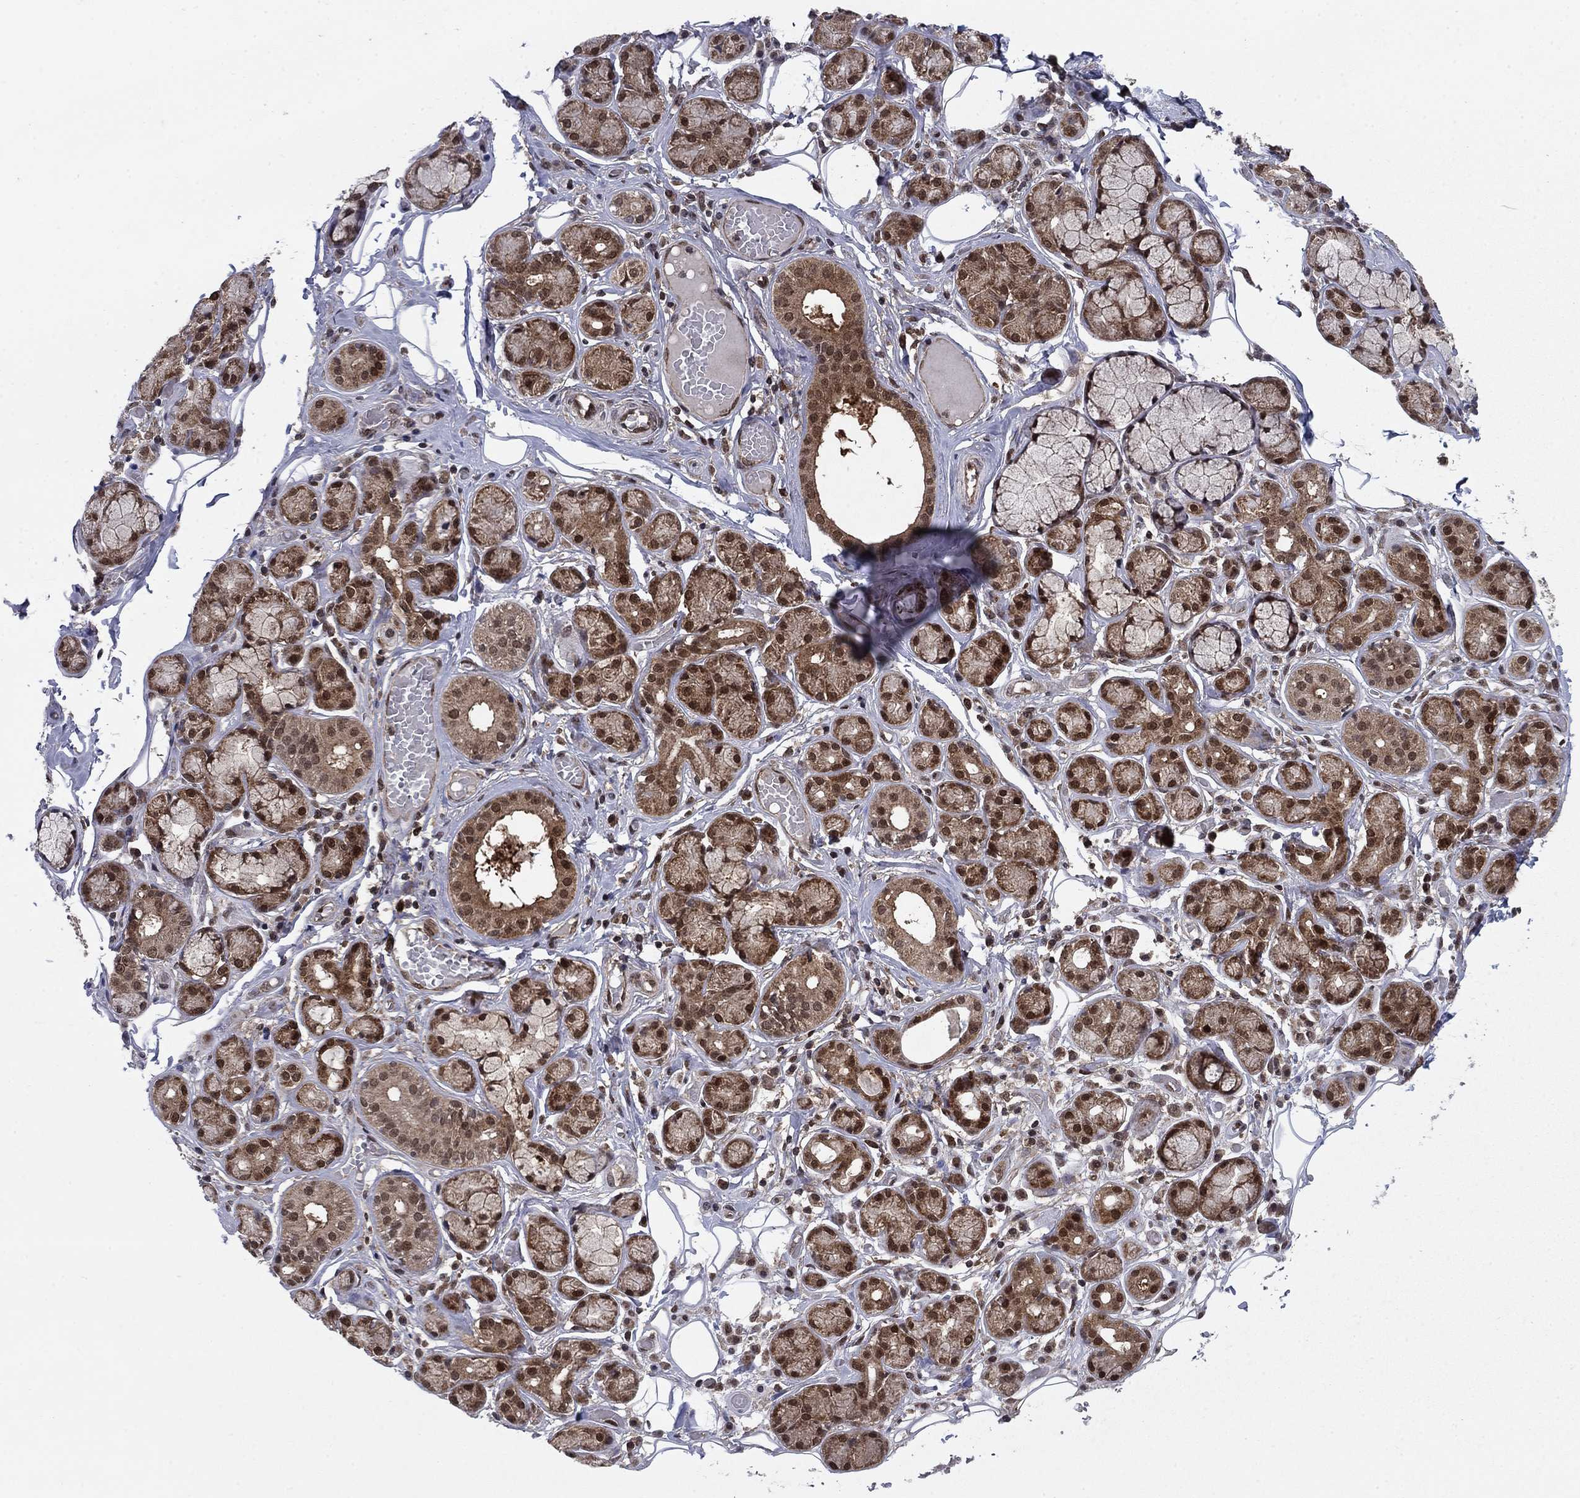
{"staining": {"intensity": "moderate", "quantity": ">75%", "location": "cytoplasmic/membranous,nuclear"}, "tissue": "salivary gland", "cell_type": "Glandular cells", "image_type": "normal", "snomed": [{"axis": "morphology", "description": "Normal tissue, NOS"}, {"axis": "topography", "description": "Salivary gland"}, {"axis": "topography", "description": "Peripheral nerve tissue"}], "caption": "The image displays a brown stain indicating the presence of a protein in the cytoplasmic/membranous,nuclear of glandular cells in salivary gland. Immunohistochemistry (ihc) stains the protein of interest in brown and the nuclei are stained blue.", "gene": "DNAJA1", "patient": {"sex": "male", "age": 71}}